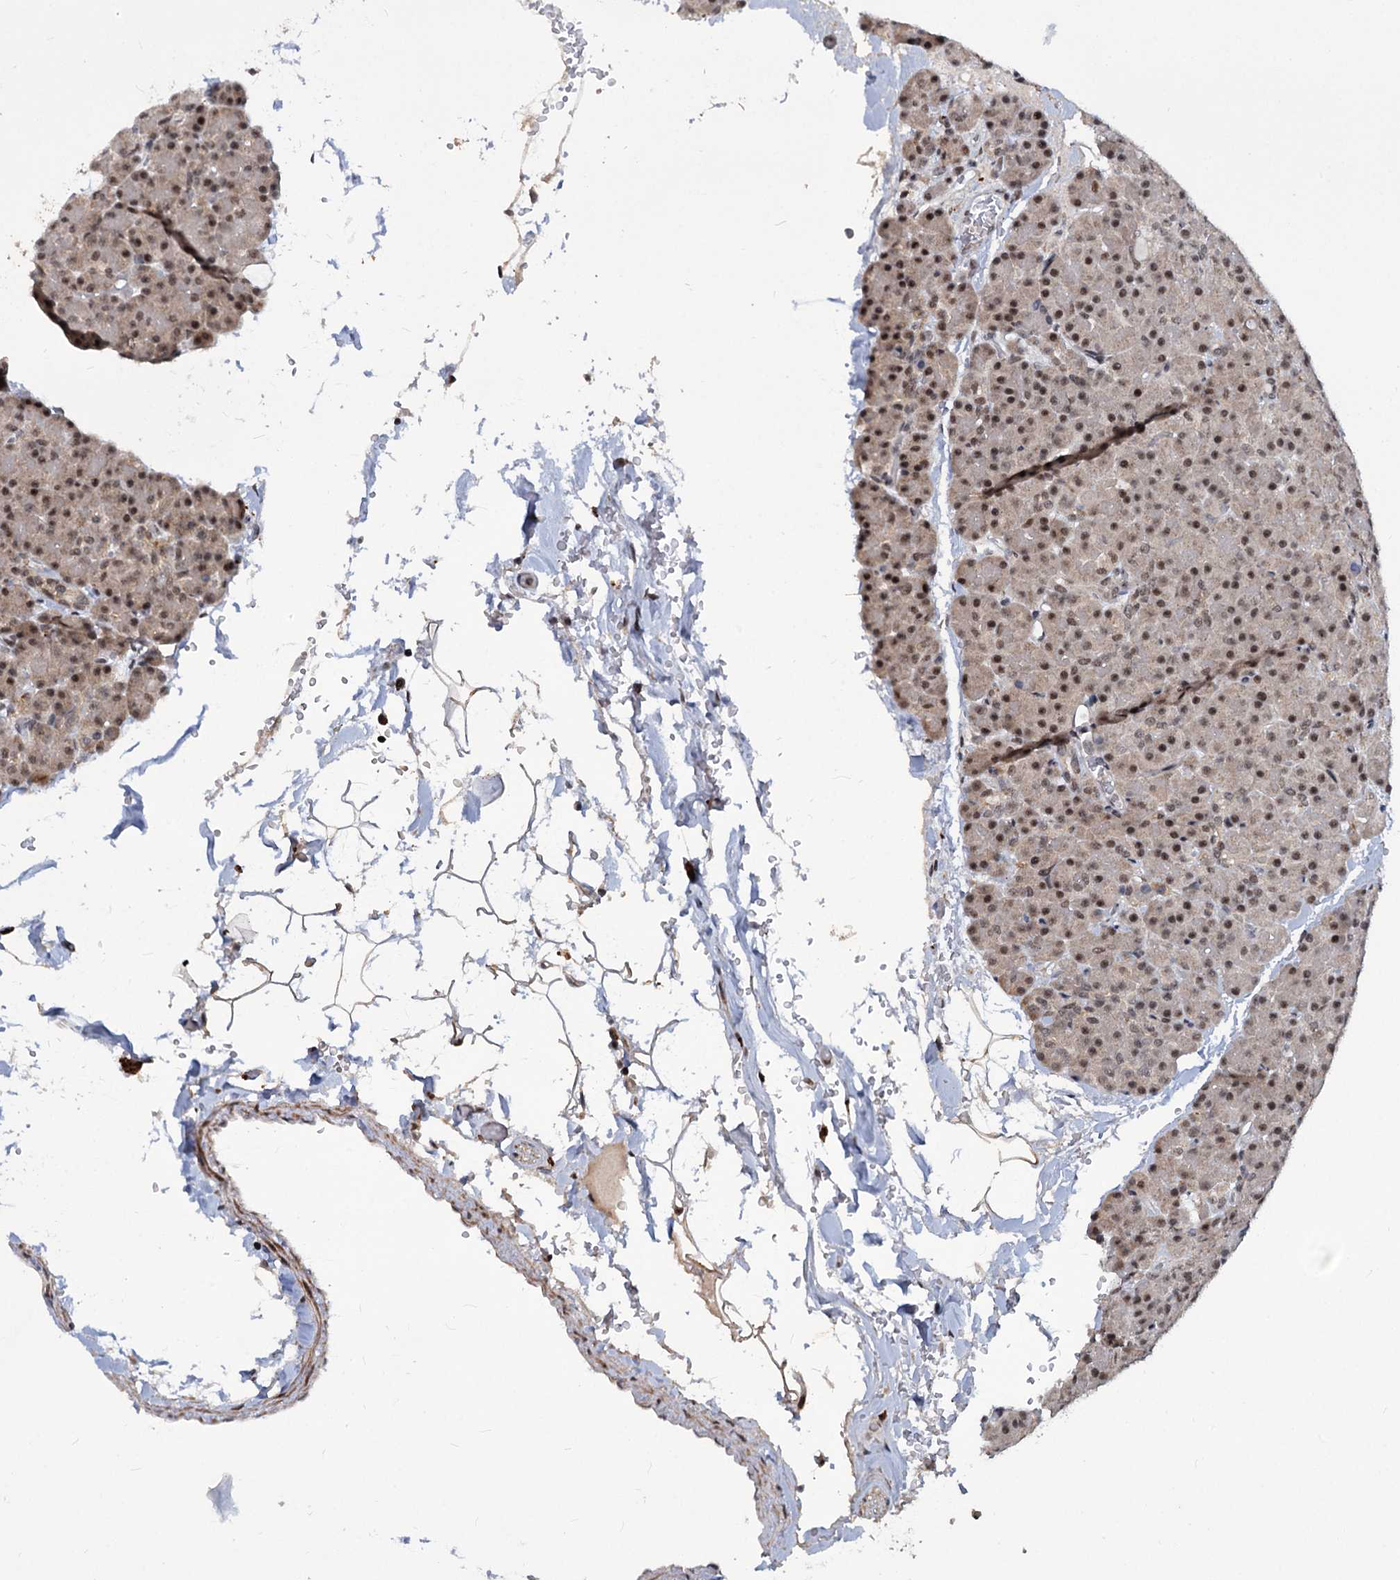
{"staining": {"intensity": "strong", "quantity": ">75%", "location": "nuclear"}, "tissue": "pancreas", "cell_type": "Exocrine glandular cells", "image_type": "normal", "snomed": [{"axis": "morphology", "description": "Normal tissue, NOS"}, {"axis": "topography", "description": "Pancreas"}], "caption": "Immunohistochemistry (IHC) (DAB) staining of unremarkable pancreas displays strong nuclear protein positivity in about >75% of exocrine glandular cells. The staining was performed using DAB (3,3'-diaminobenzidine), with brown indicating positive protein expression. Nuclei are stained blue with hematoxylin.", "gene": "PHF8", "patient": {"sex": "female", "age": 43}}